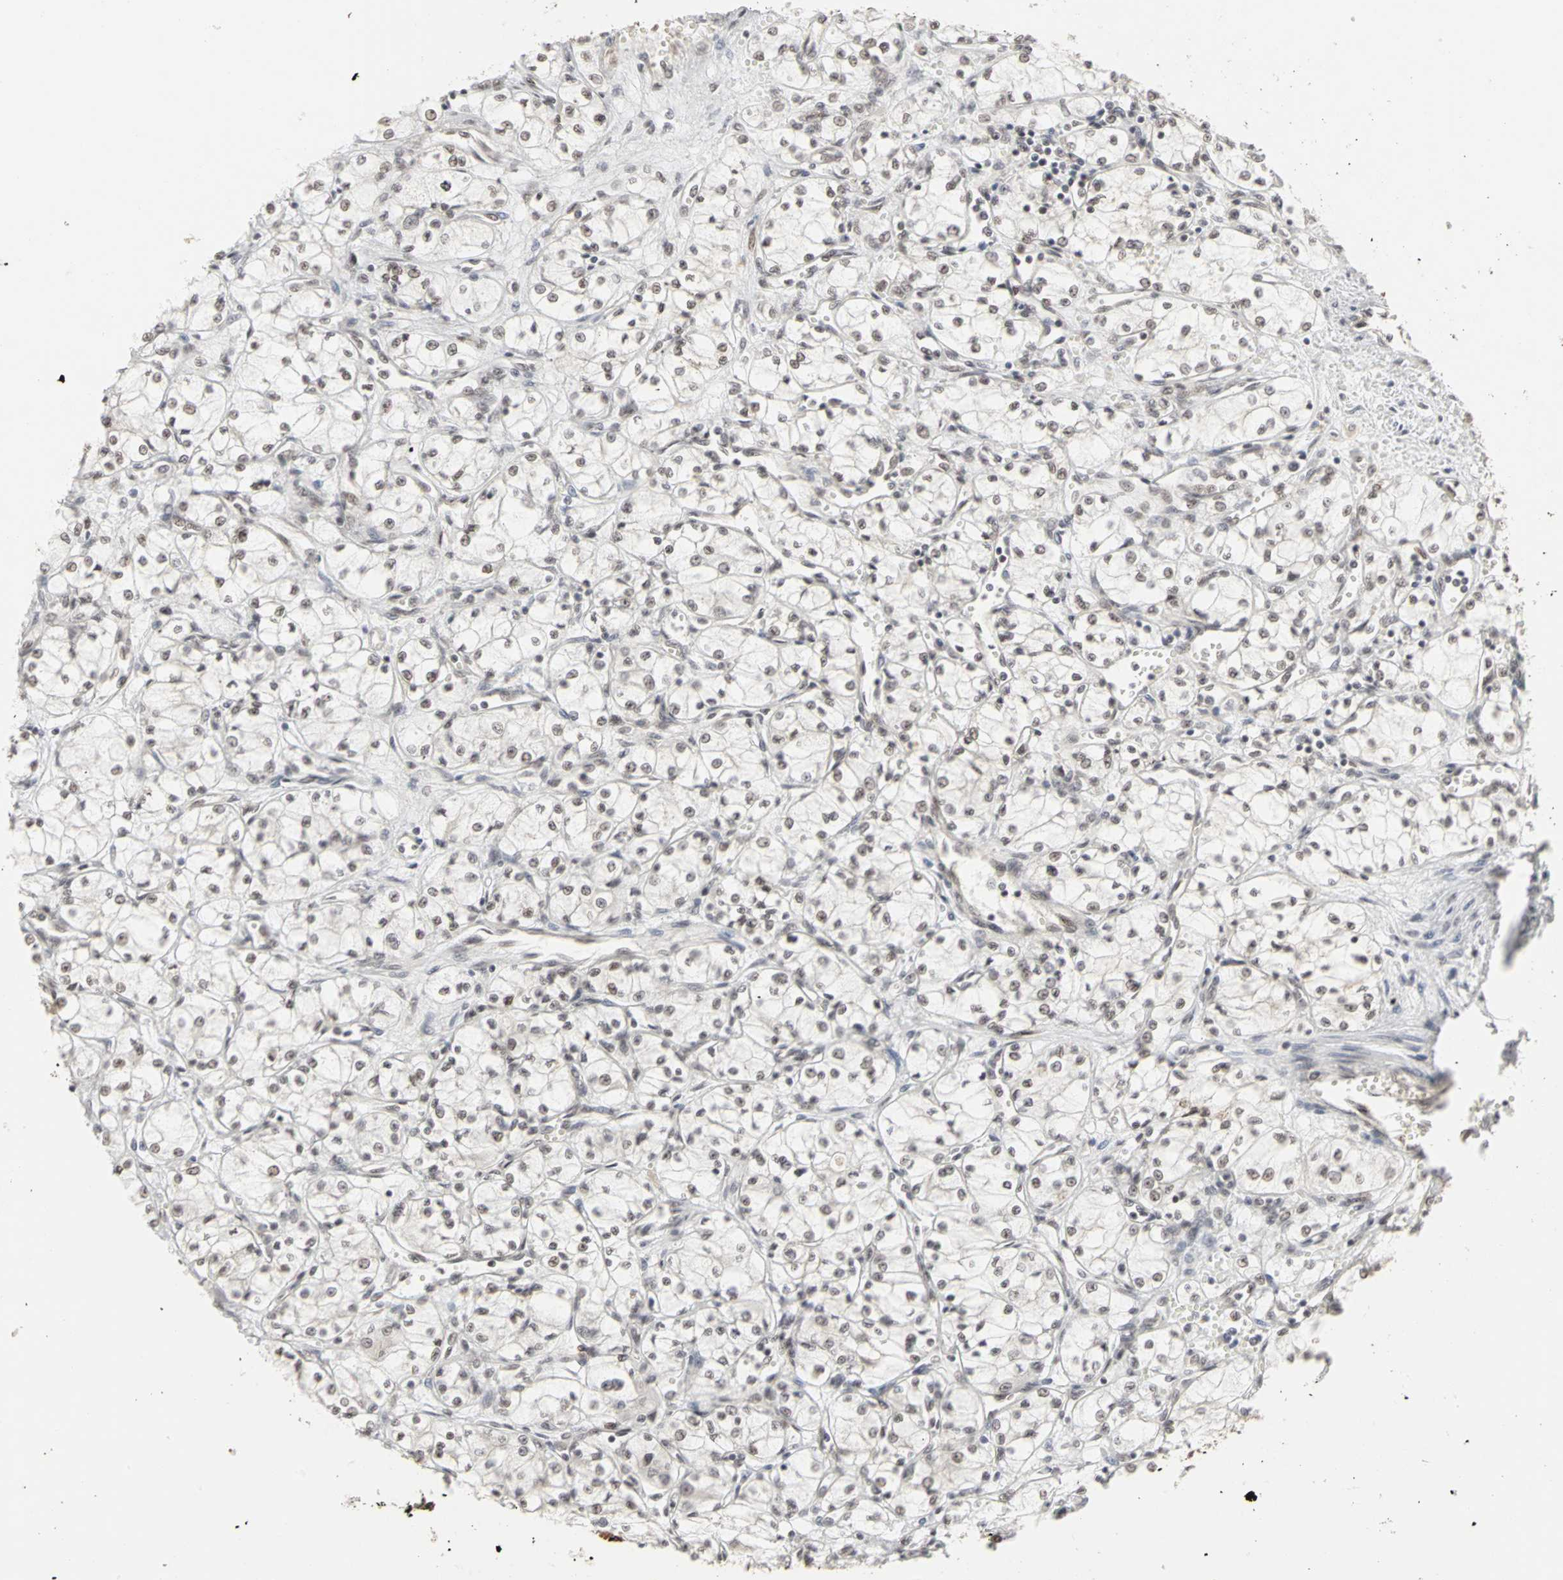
{"staining": {"intensity": "weak", "quantity": ">75%", "location": "nuclear"}, "tissue": "renal cancer", "cell_type": "Tumor cells", "image_type": "cancer", "snomed": [{"axis": "morphology", "description": "Normal tissue, NOS"}, {"axis": "morphology", "description": "Adenocarcinoma, NOS"}, {"axis": "topography", "description": "Kidney"}], "caption": "Approximately >75% of tumor cells in human renal cancer (adenocarcinoma) exhibit weak nuclear protein expression as visualized by brown immunohistochemical staining.", "gene": "CSNK2B", "patient": {"sex": "male", "age": 59}}